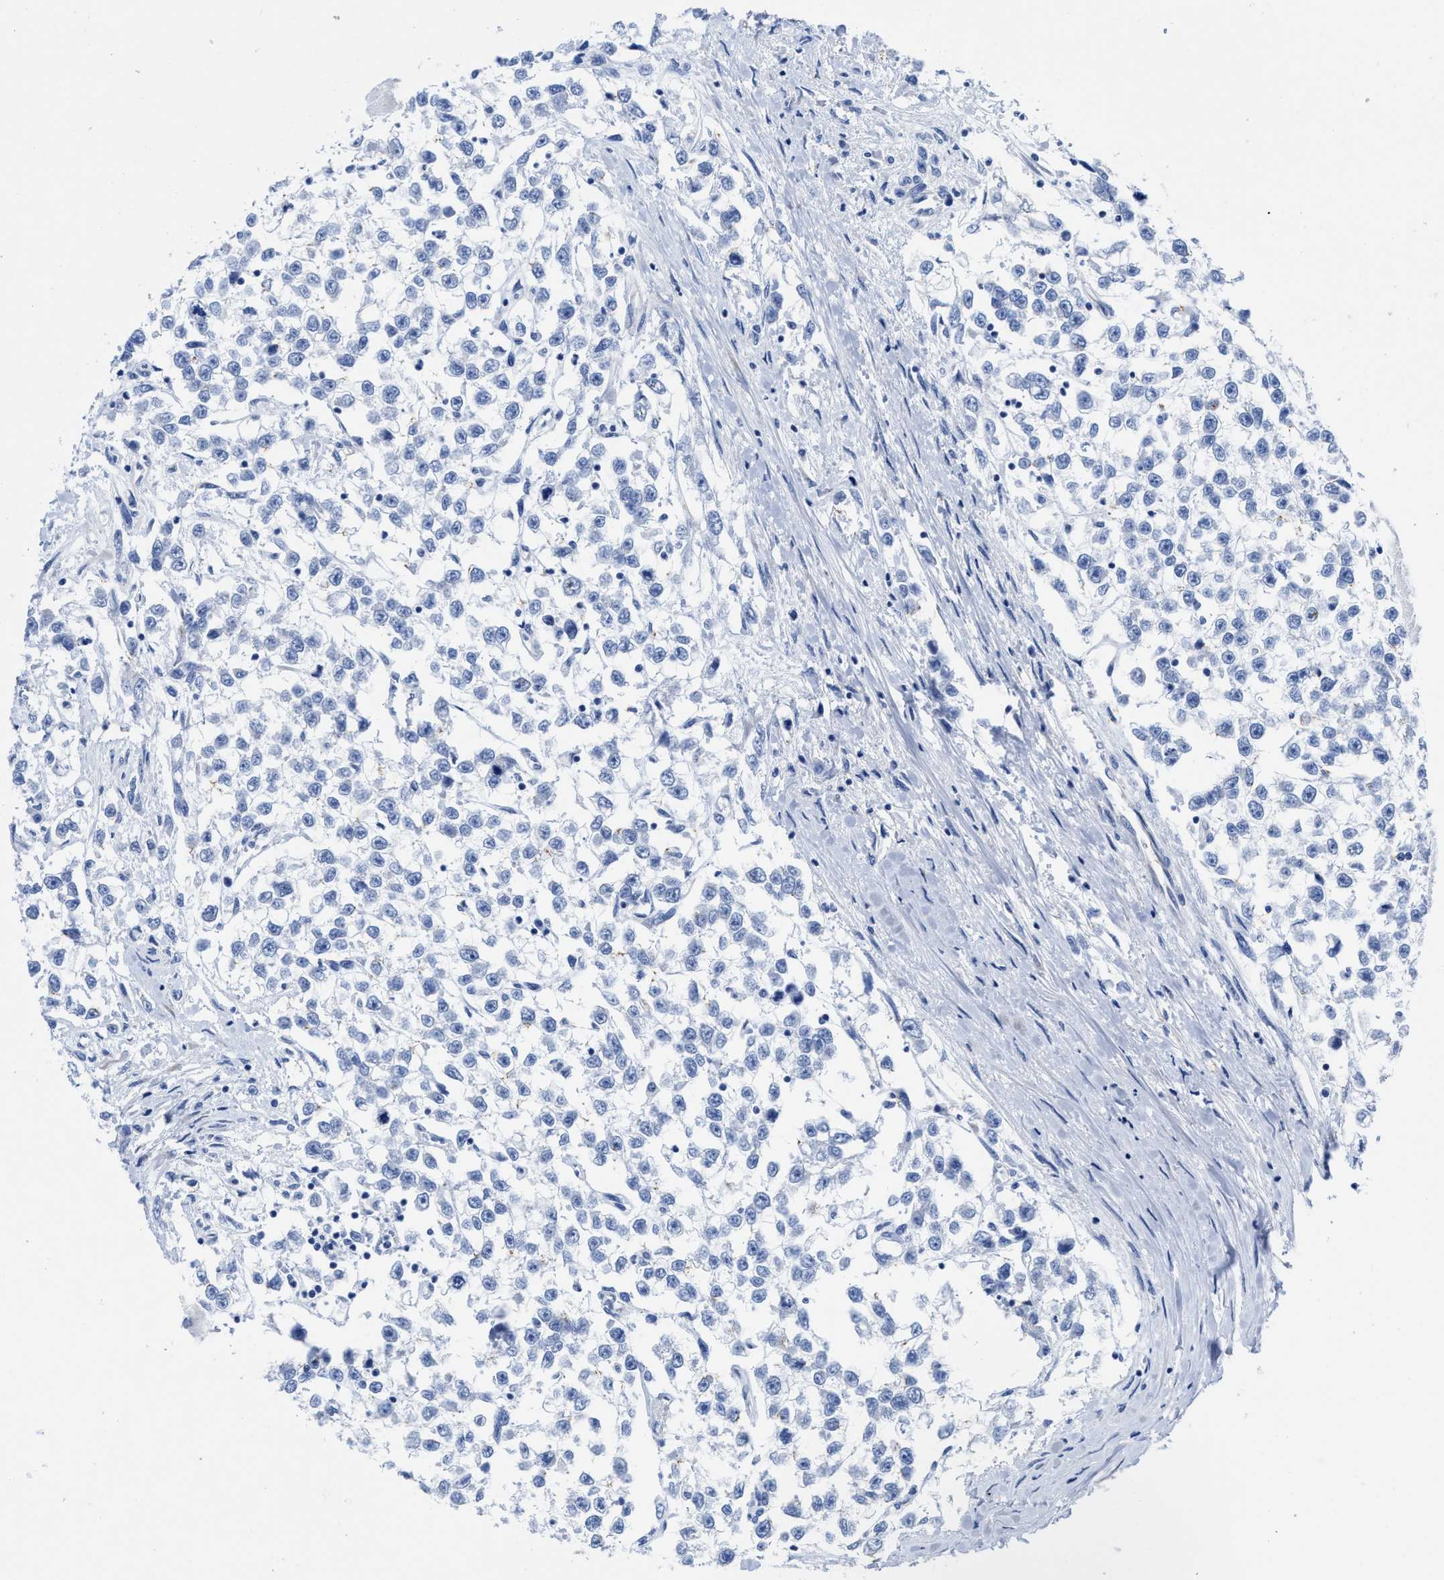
{"staining": {"intensity": "negative", "quantity": "none", "location": "none"}, "tissue": "testis cancer", "cell_type": "Tumor cells", "image_type": "cancer", "snomed": [{"axis": "morphology", "description": "Seminoma, NOS"}, {"axis": "morphology", "description": "Carcinoma, Embryonal, NOS"}, {"axis": "topography", "description": "Testis"}], "caption": "There is no significant expression in tumor cells of testis cancer. (DAB immunohistochemistry (IHC) with hematoxylin counter stain).", "gene": "HOOK1", "patient": {"sex": "male", "age": 51}}